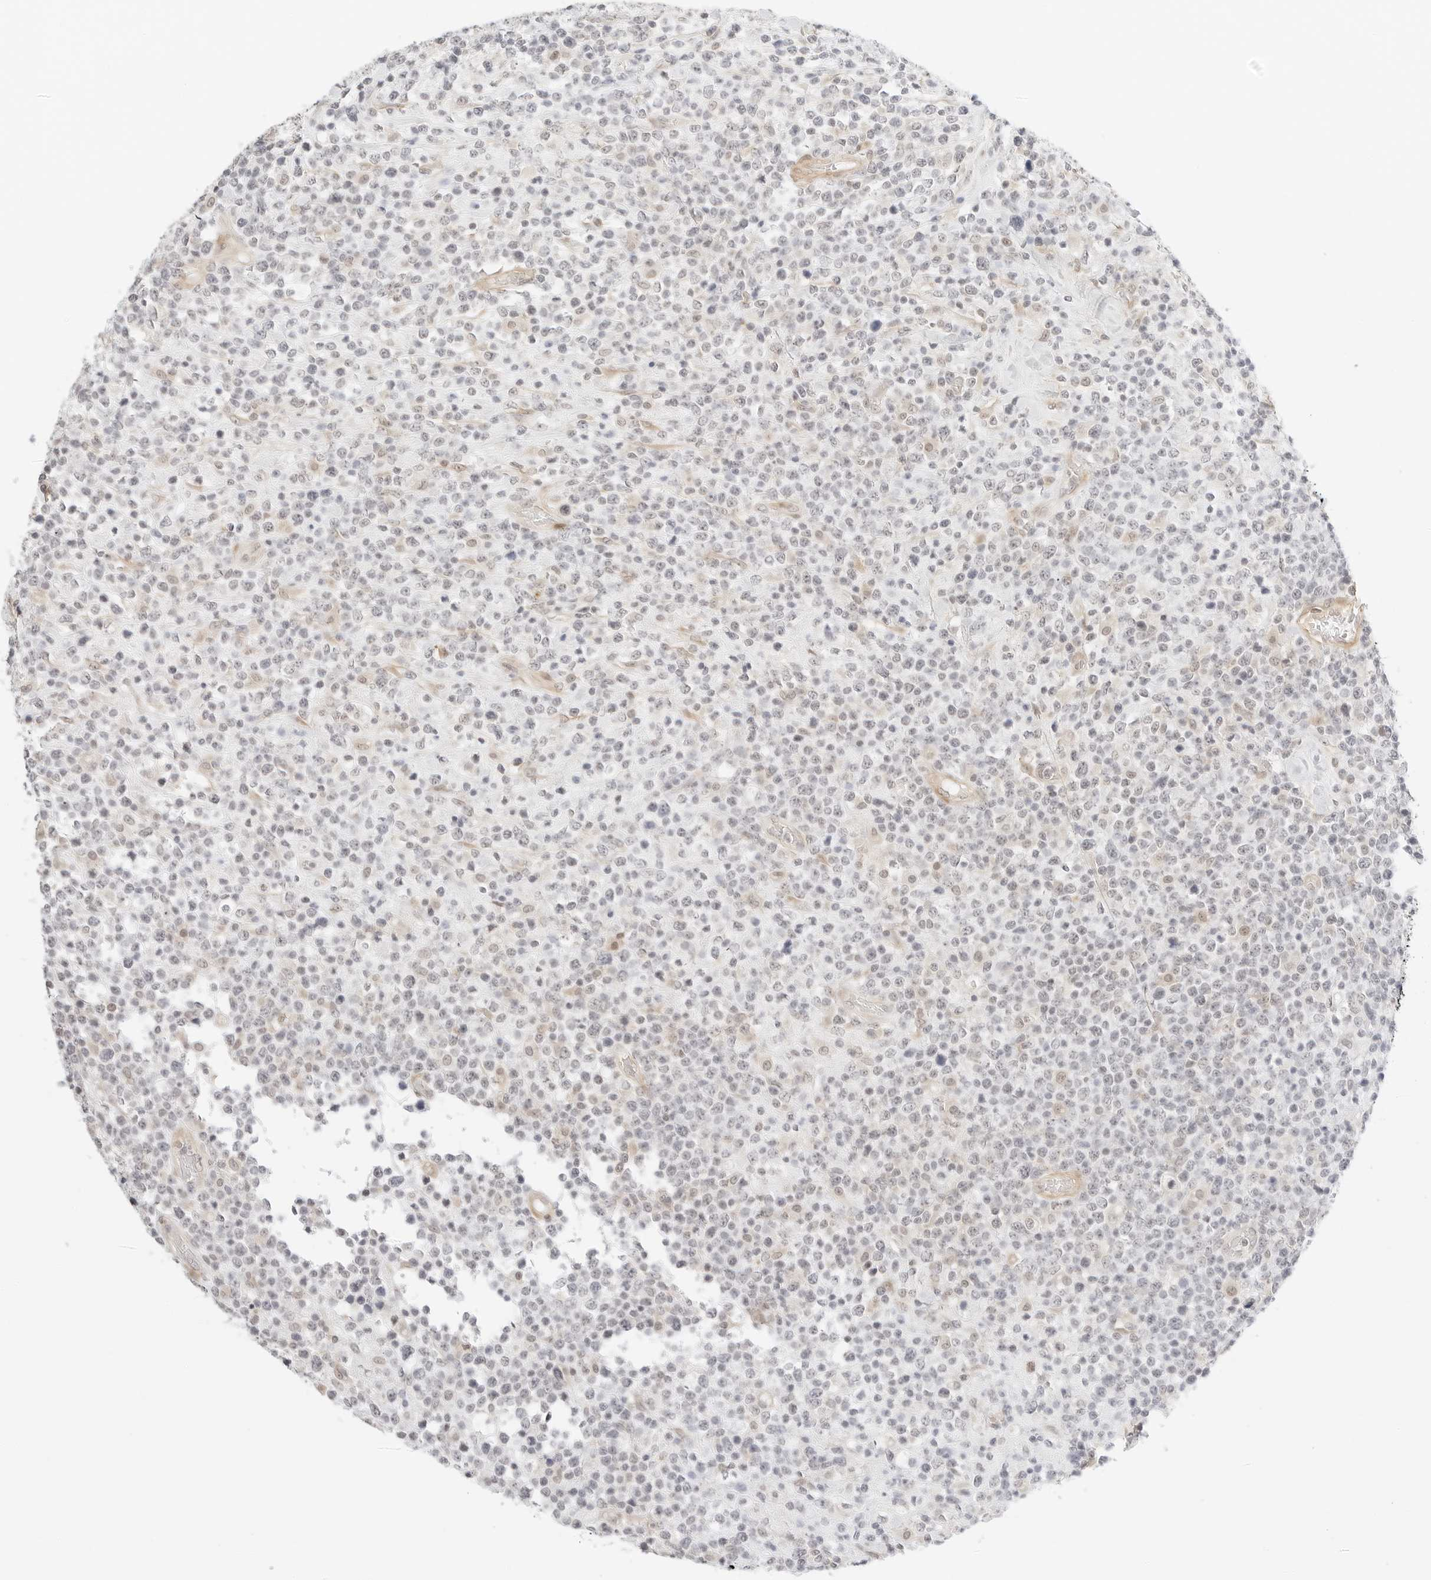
{"staining": {"intensity": "weak", "quantity": "25%-75%", "location": "nuclear"}, "tissue": "lymphoma", "cell_type": "Tumor cells", "image_type": "cancer", "snomed": [{"axis": "morphology", "description": "Malignant lymphoma, non-Hodgkin's type, High grade"}, {"axis": "topography", "description": "Colon"}], "caption": "High-grade malignant lymphoma, non-Hodgkin's type tissue displays weak nuclear staining in approximately 25%-75% of tumor cells", "gene": "TEKT2", "patient": {"sex": "female", "age": 53}}